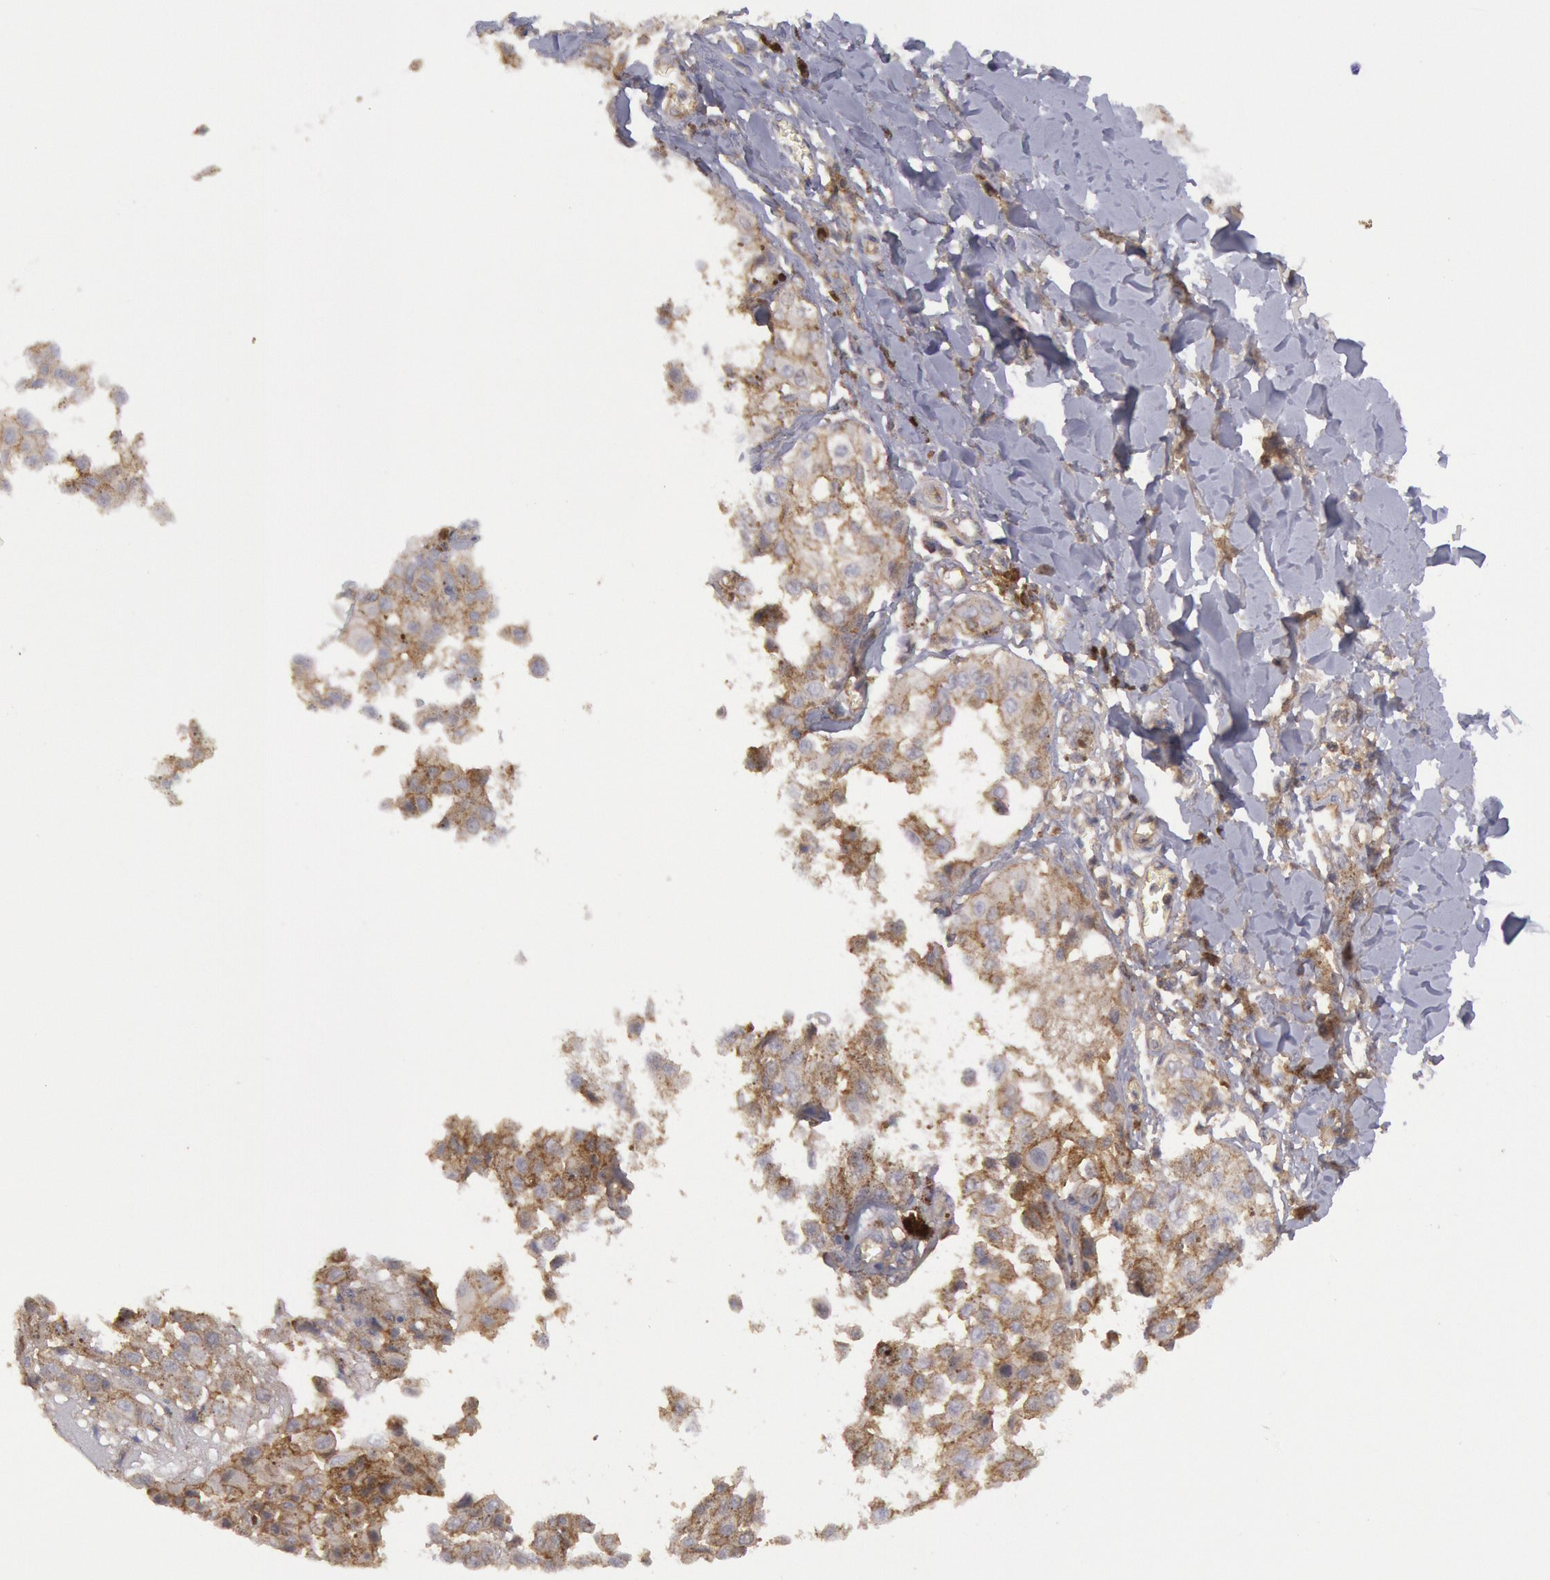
{"staining": {"intensity": "moderate", "quantity": "25%-75%", "location": "cytoplasmic/membranous"}, "tissue": "melanoma", "cell_type": "Tumor cells", "image_type": "cancer", "snomed": [{"axis": "morphology", "description": "Malignant melanoma, NOS"}, {"axis": "topography", "description": "Skin"}], "caption": "Immunohistochemistry (IHC) (DAB (3,3'-diaminobenzidine)) staining of malignant melanoma shows moderate cytoplasmic/membranous protein staining in about 25%-75% of tumor cells.", "gene": "STX4", "patient": {"sex": "female", "age": 82}}